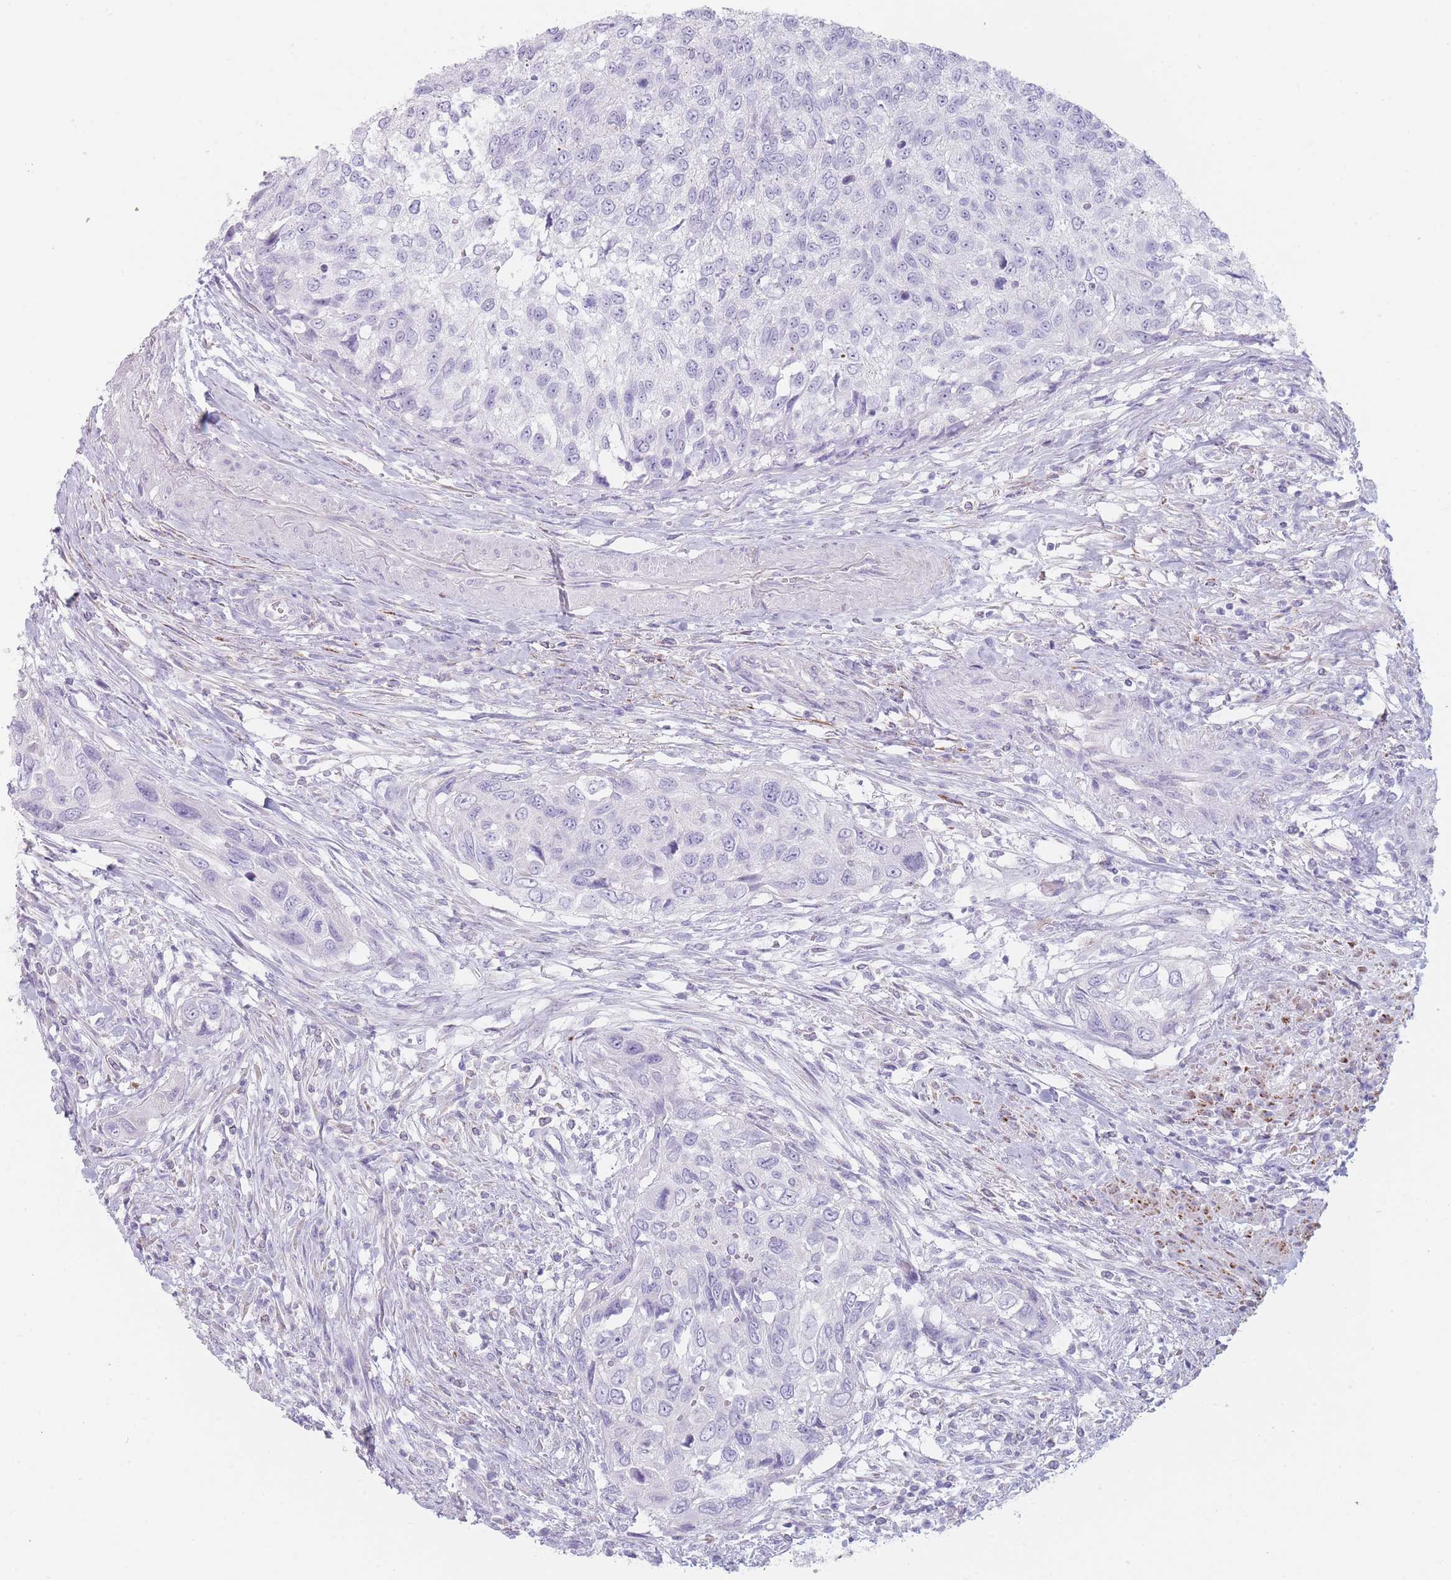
{"staining": {"intensity": "negative", "quantity": "none", "location": "none"}, "tissue": "urothelial cancer", "cell_type": "Tumor cells", "image_type": "cancer", "snomed": [{"axis": "morphology", "description": "Urothelial carcinoma, High grade"}, {"axis": "topography", "description": "Urinary bladder"}], "caption": "Photomicrograph shows no protein positivity in tumor cells of urothelial cancer tissue.", "gene": "GPR12", "patient": {"sex": "female", "age": 60}}